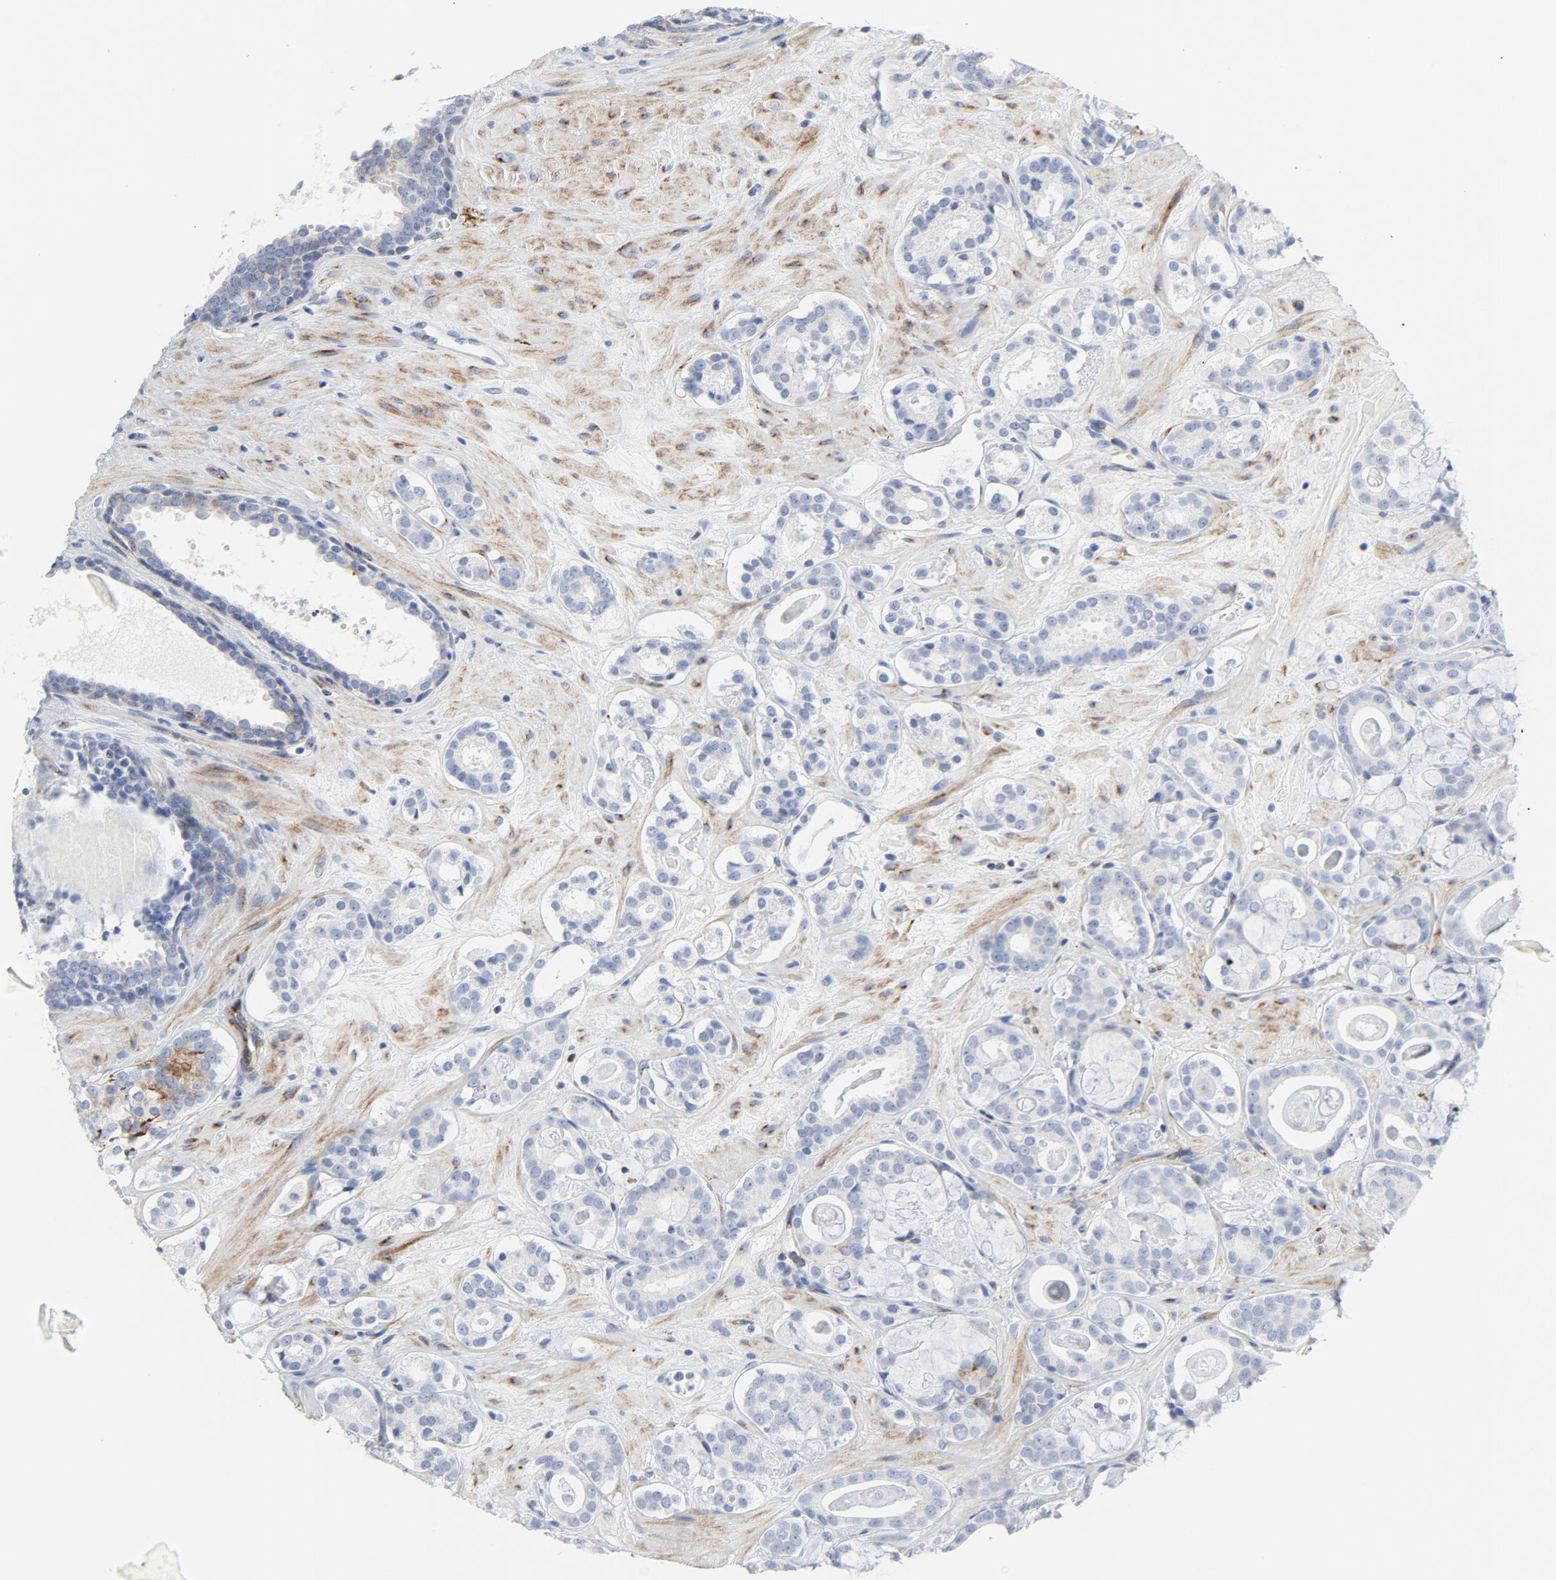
{"staining": {"intensity": "negative", "quantity": "none", "location": "none"}, "tissue": "prostate cancer", "cell_type": "Tumor cells", "image_type": "cancer", "snomed": [{"axis": "morphology", "description": "Adenocarcinoma, Low grade"}, {"axis": "topography", "description": "Prostate"}], "caption": "This micrograph is of low-grade adenocarcinoma (prostate) stained with immunohistochemistry (IHC) to label a protein in brown with the nuclei are counter-stained blue. There is no staining in tumor cells. (IHC, brightfield microscopy, high magnification).", "gene": "TUBB1", "patient": {"sex": "male", "age": 57}}